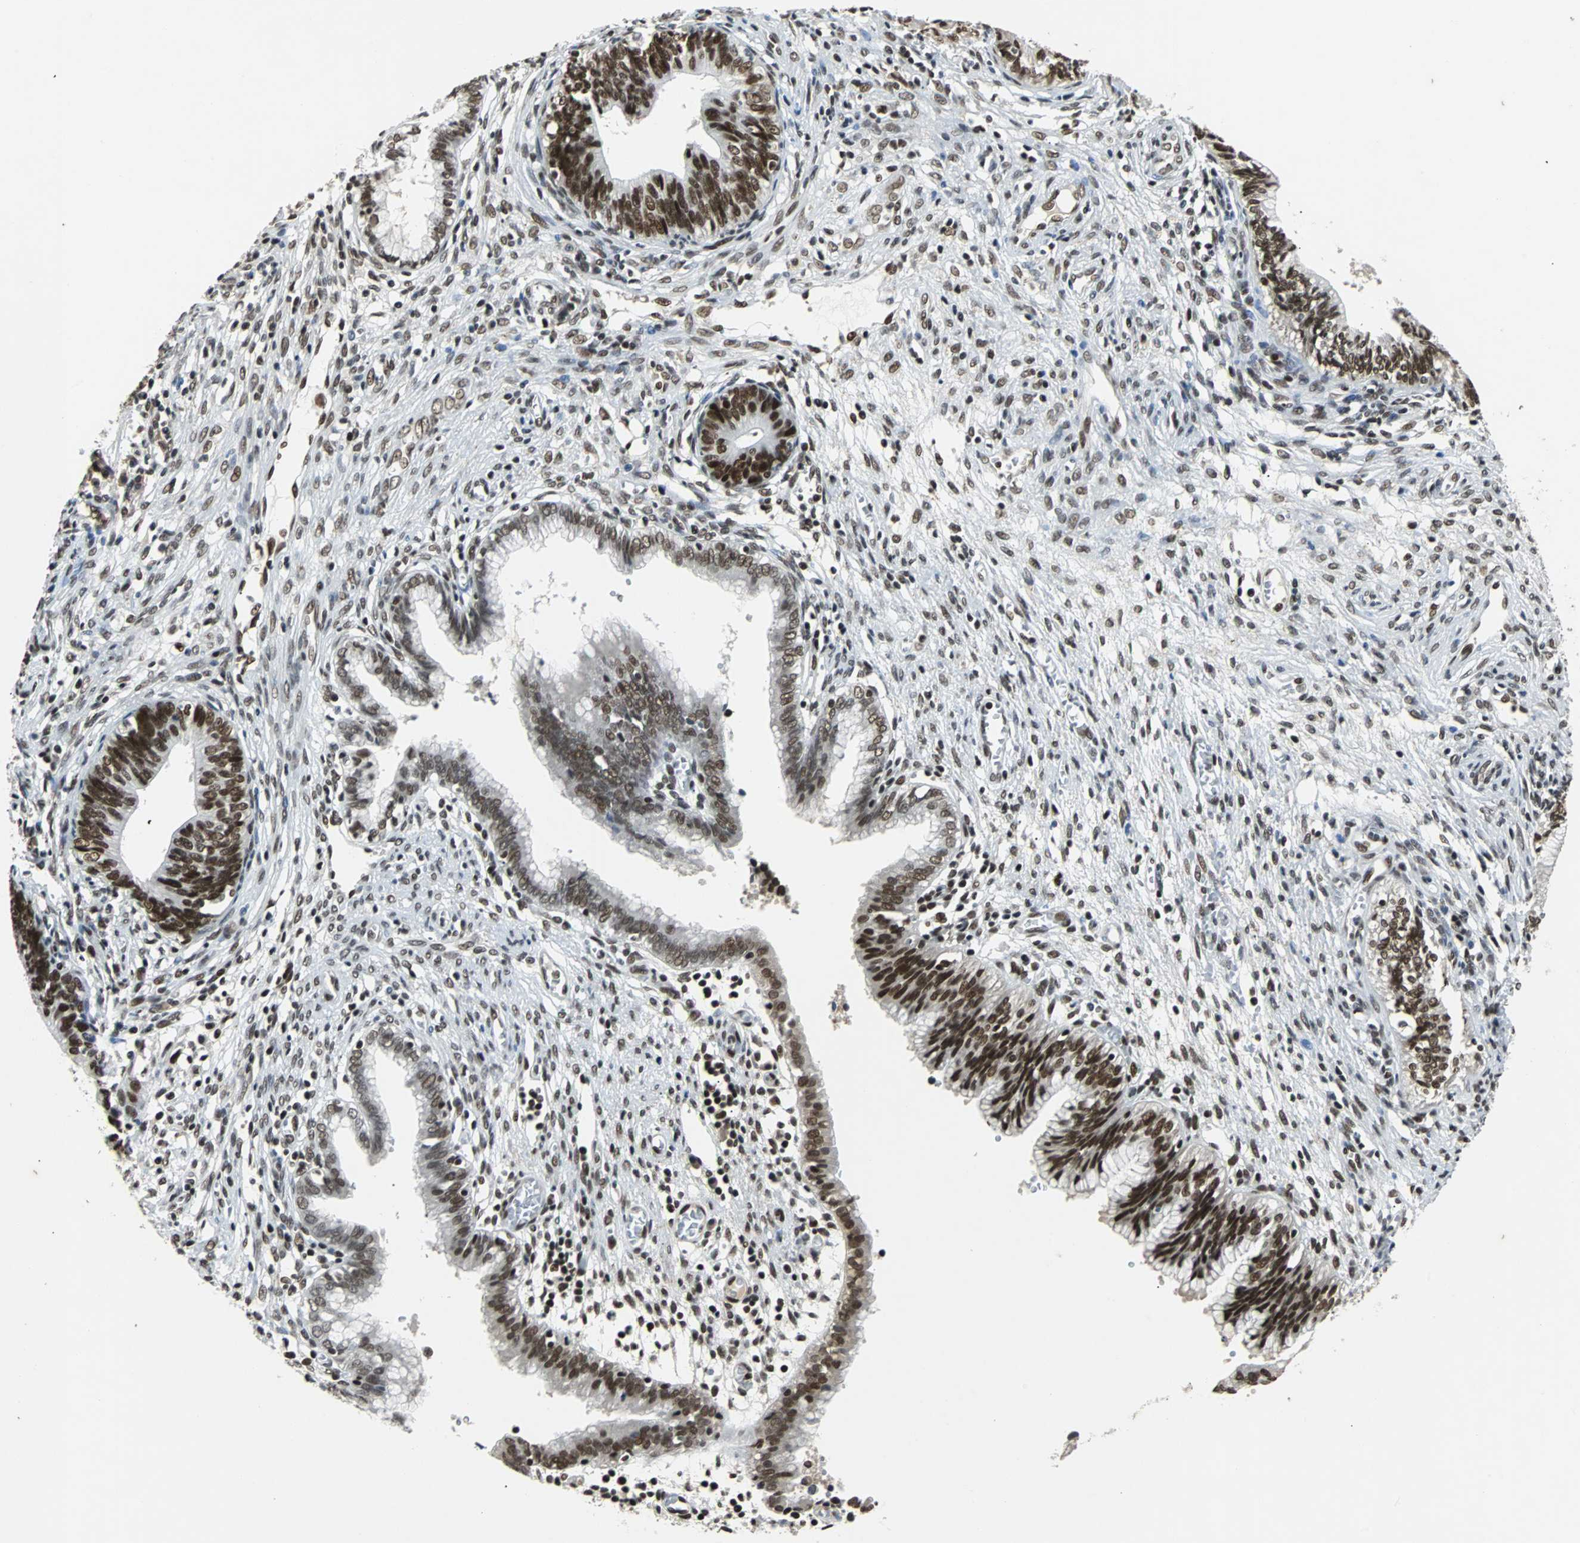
{"staining": {"intensity": "strong", "quantity": ">75%", "location": "nuclear"}, "tissue": "cervical cancer", "cell_type": "Tumor cells", "image_type": "cancer", "snomed": [{"axis": "morphology", "description": "Adenocarcinoma, NOS"}, {"axis": "topography", "description": "Cervix"}], "caption": "Strong nuclear positivity for a protein is appreciated in about >75% of tumor cells of cervical cancer using immunohistochemistry.", "gene": "GATAD2A", "patient": {"sex": "female", "age": 44}}